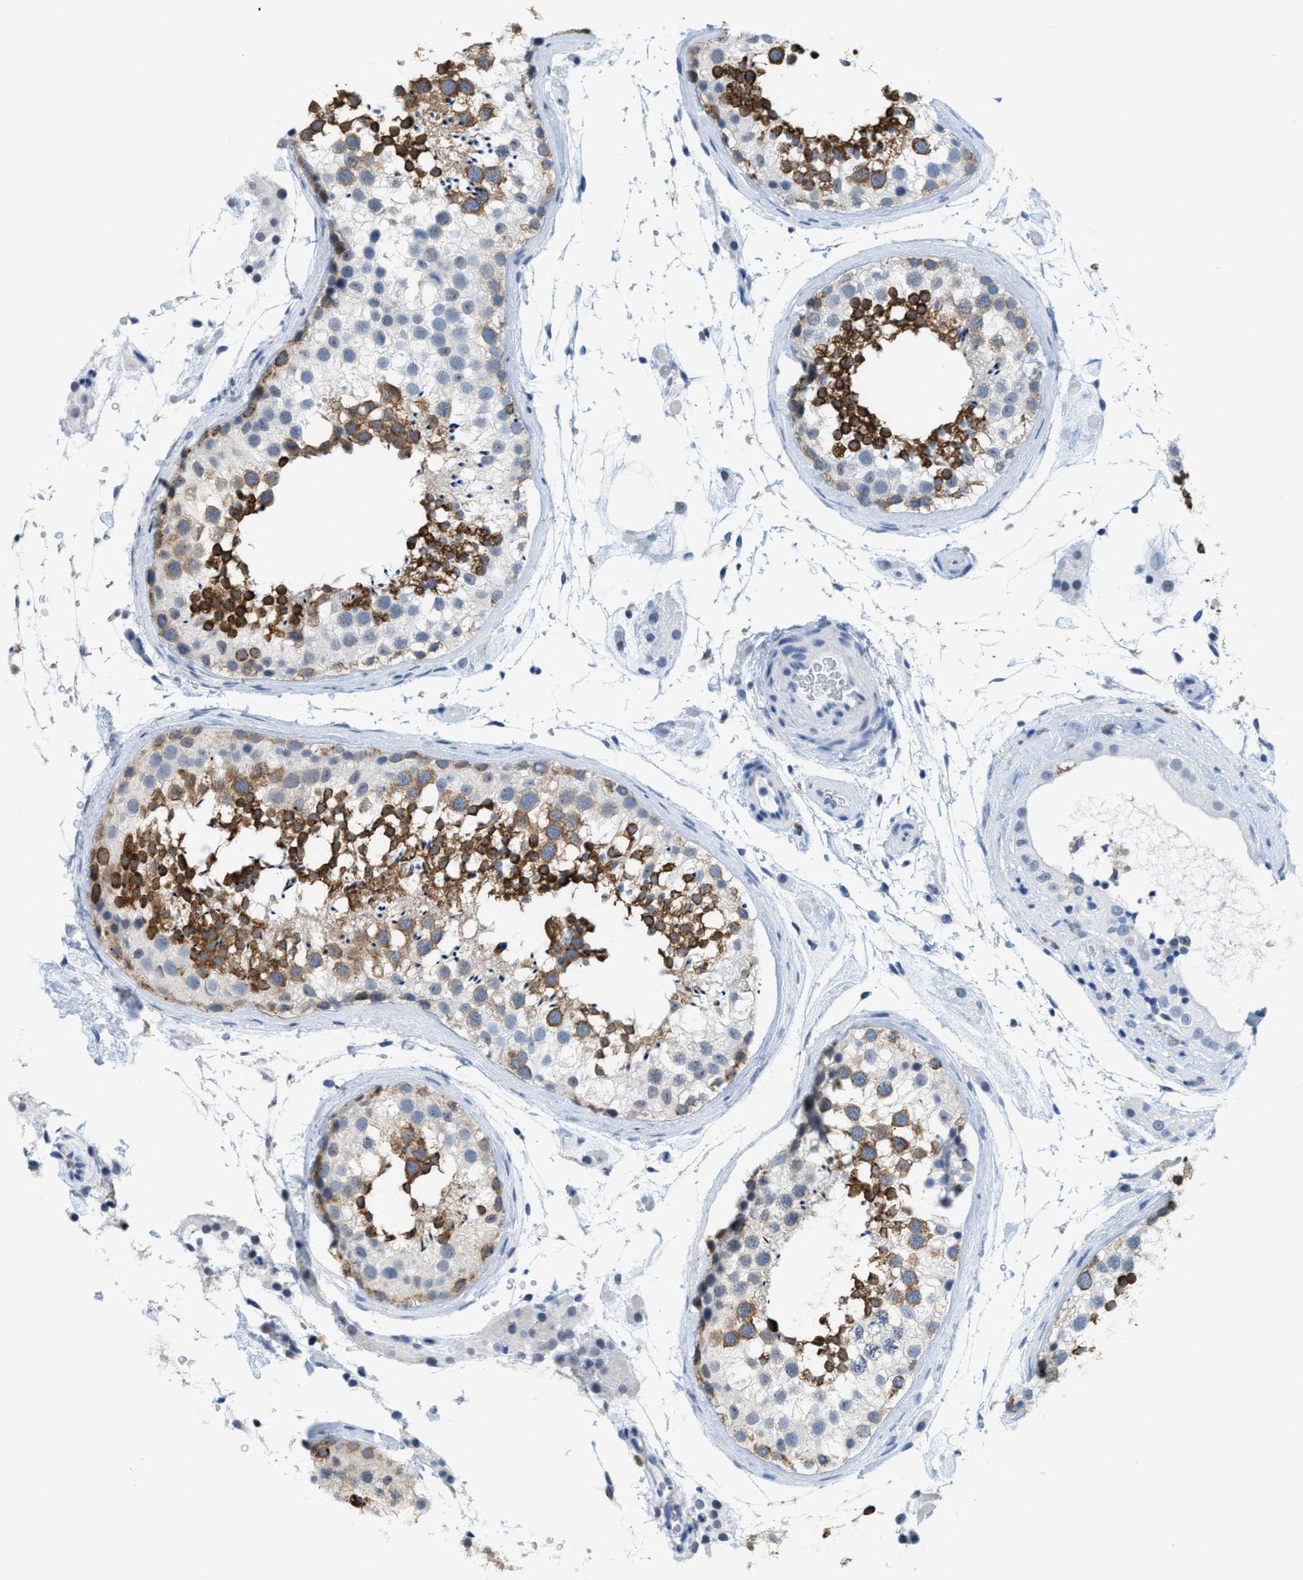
{"staining": {"intensity": "strong", "quantity": "25%-75%", "location": "cytoplasmic/membranous"}, "tissue": "testis", "cell_type": "Cells in seminiferous ducts", "image_type": "normal", "snomed": [{"axis": "morphology", "description": "Normal tissue, NOS"}, {"axis": "topography", "description": "Testis"}], "caption": "DAB (3,3'-diaminobenzidine) immunohistochemical staining of unremarkable human testis shows strong cytoplasmic/membranous protein staining in approximately 25%-75% of cells in seminiferous ducts.", "gene": "KIFC3", "patient": {"sex": "male", "age": 46}}